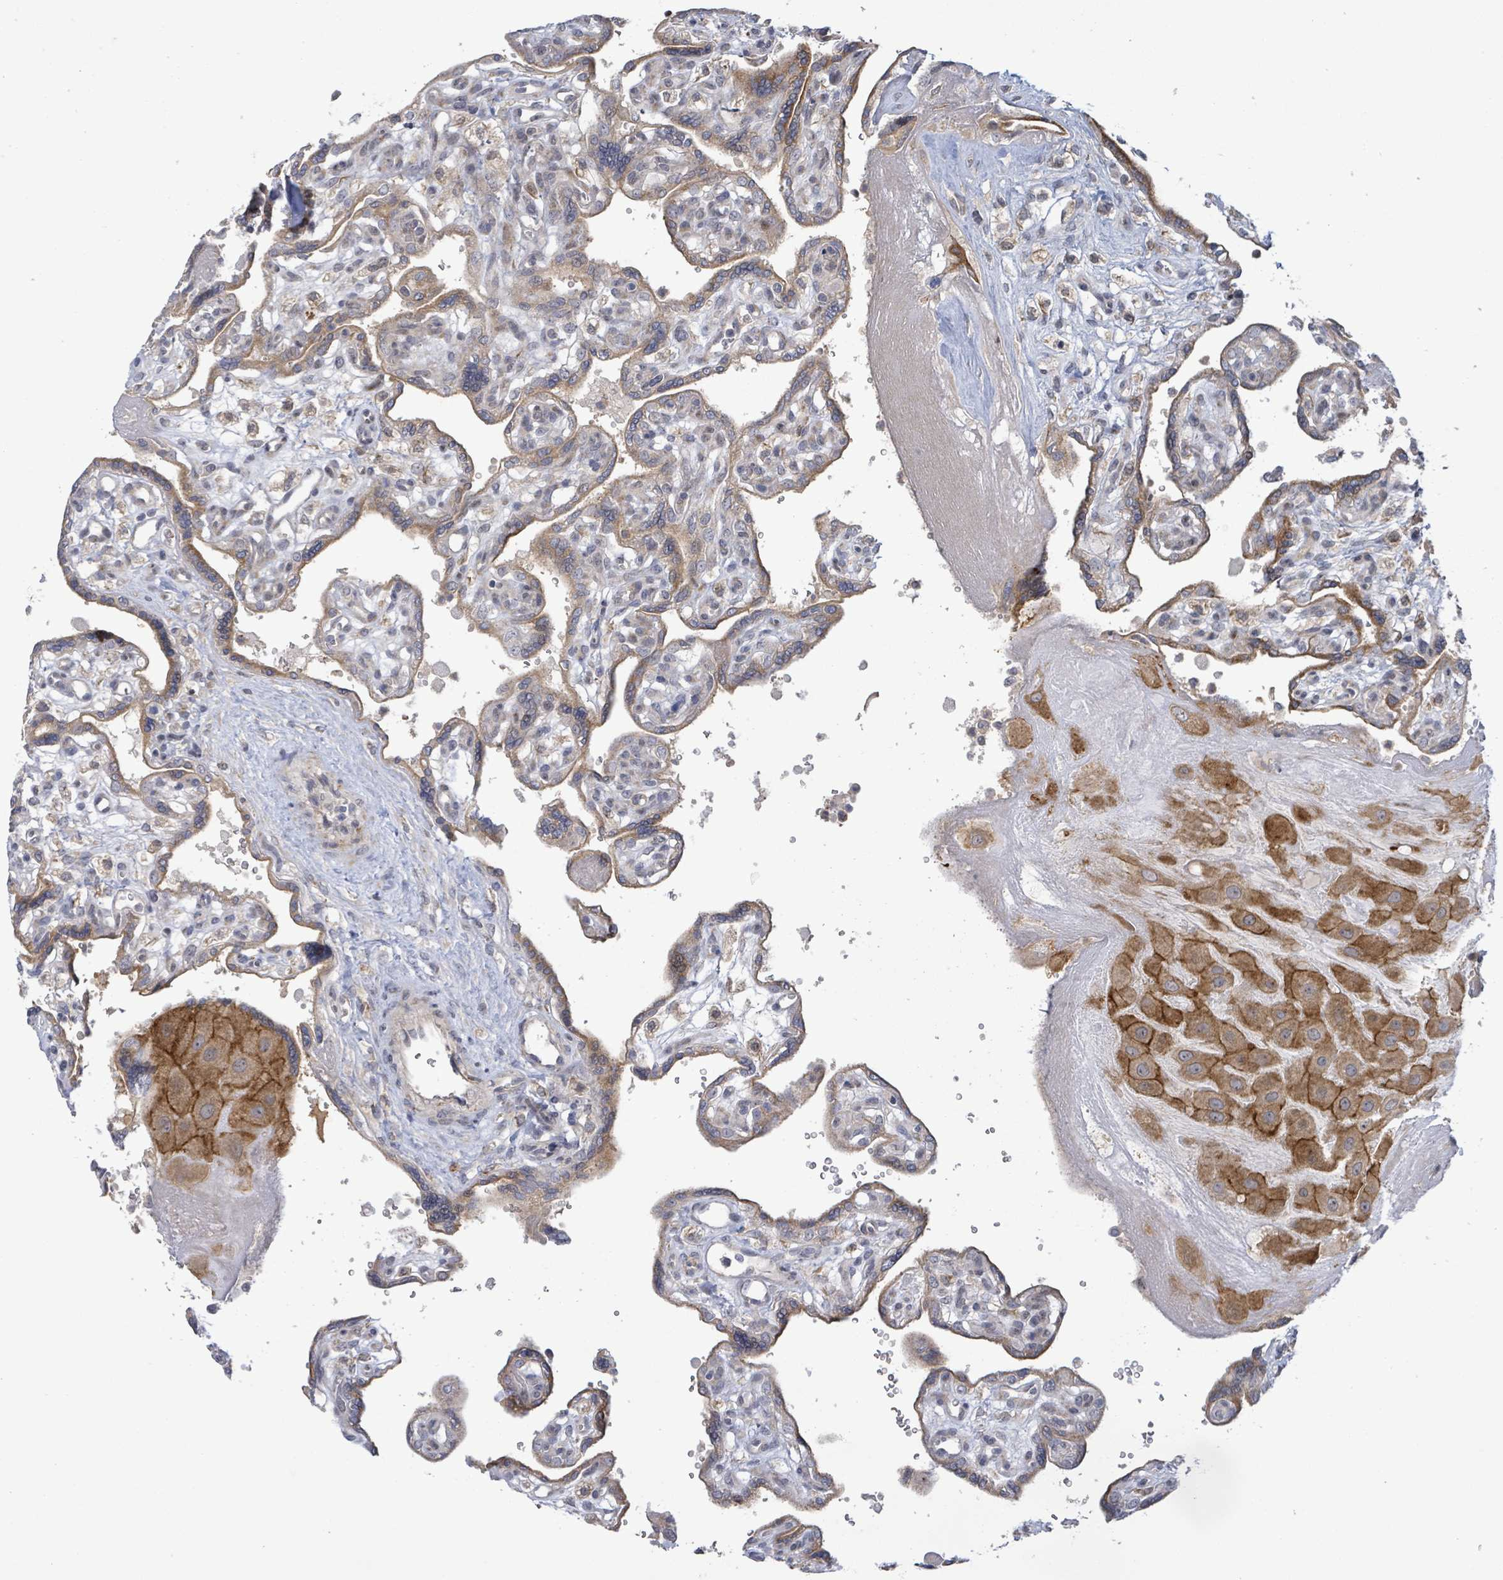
{"staining": {"intensity": "moderate", "quantity": ">75%", "location": "cytoplasmic/membranous"}, "tissue": "placenta", "cell_type": "Decidual cells", "image_type": "normal", "snomed": [{"axis": "morphology", "description": "Normal tissue, NOS"}, {"axis": "topography", "description": "Placenta"}], "caption": "Immunohistochemical staining of unremarkable placenta shows moderate cytoplasmic/membranous protein expression in about >75% of decidual cells. The staining was performed using DAB (3,3'-diaminobenzidine) to visualize the protein expression in brown, while the nuclei were stained in blue with hematoxylin (Magnification: 20x).", "gene": "SLIT3", "patient": {"sex": "female", "age": 39}}